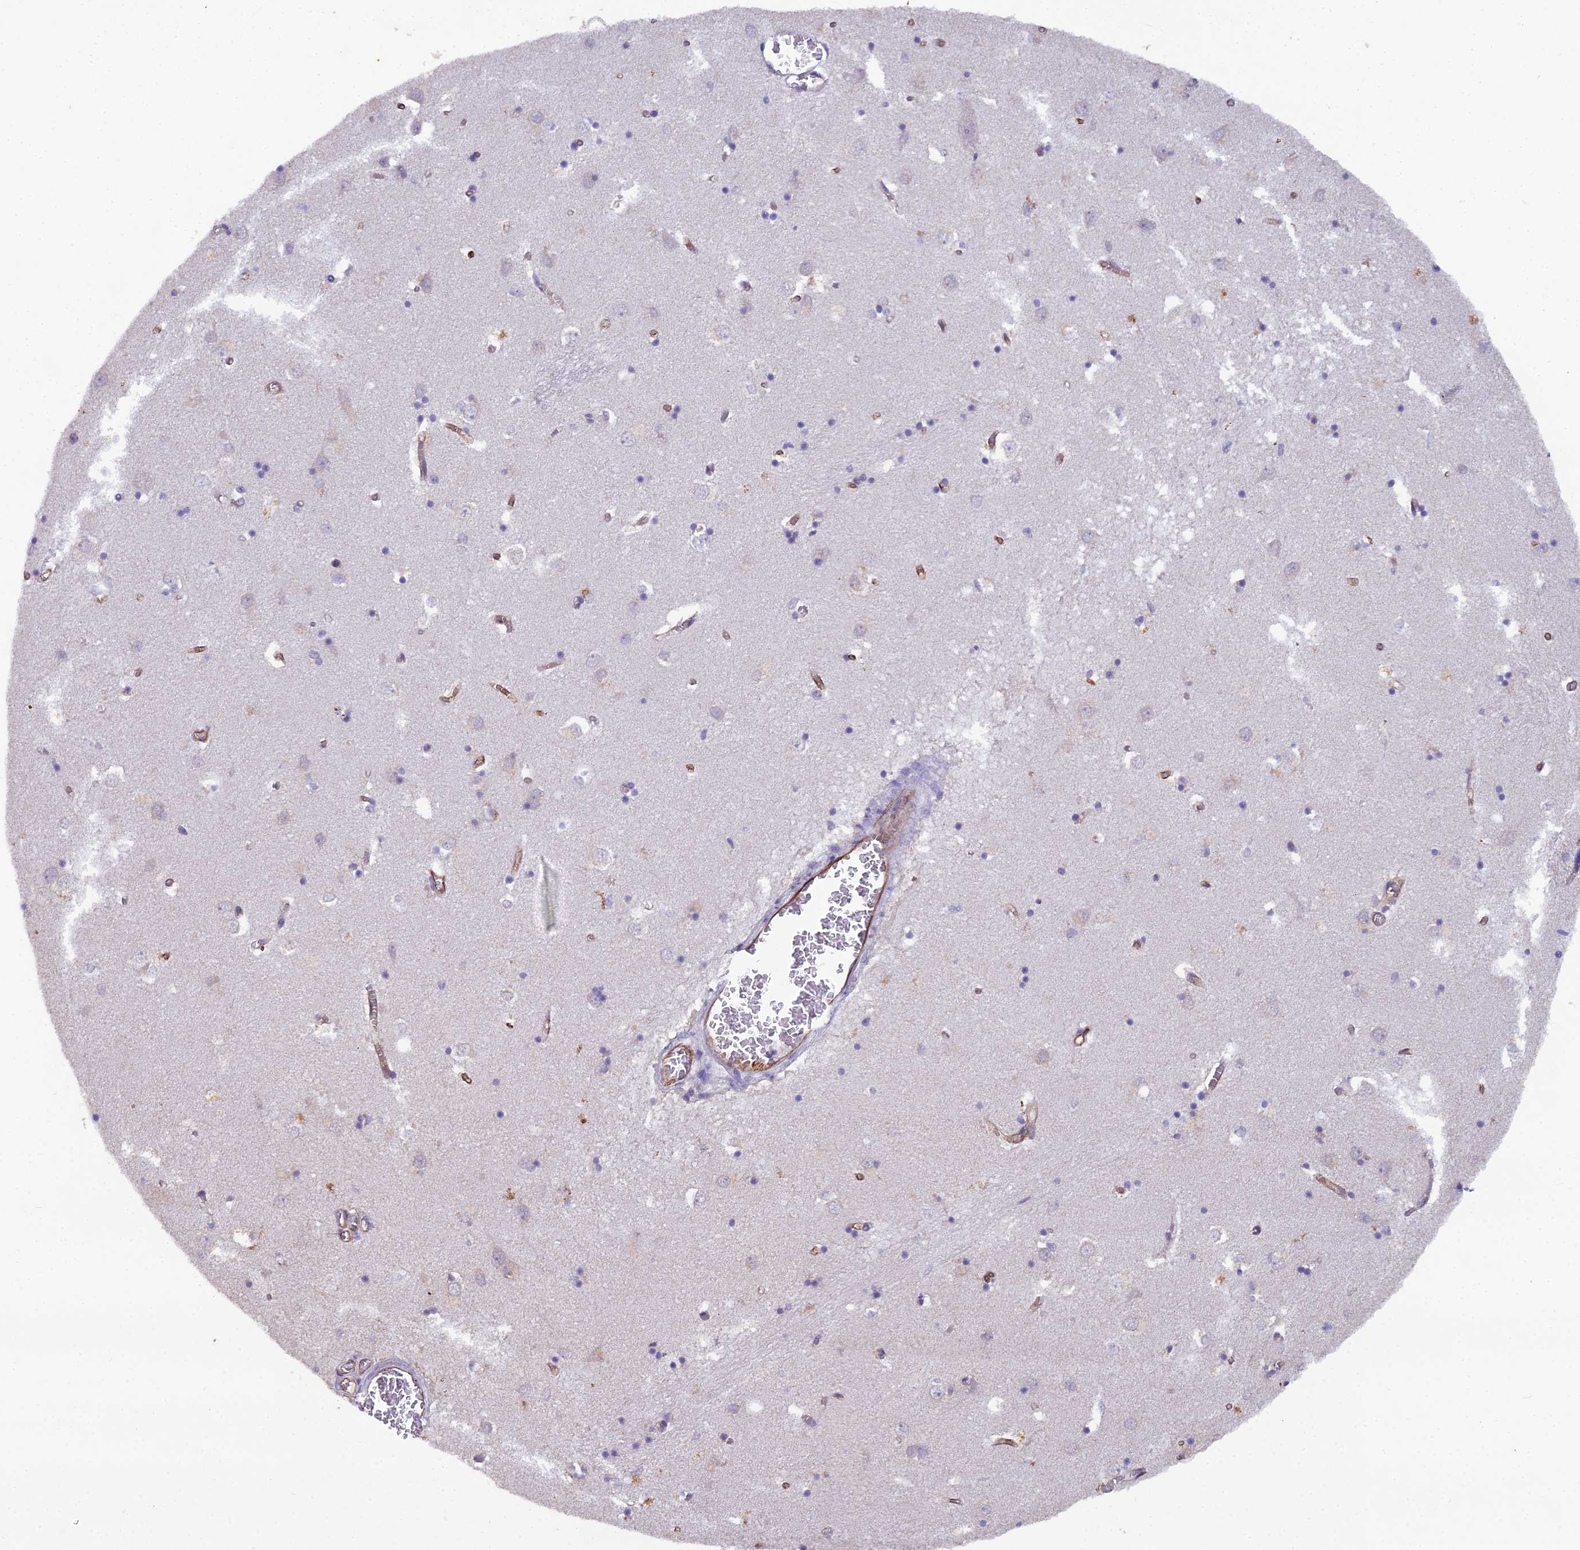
{"staining": {"intensity": "negative", "quantity": "none", "location": "none"}, "tissue": "caudate", "cell_type": "Glial cells", "image_type": "normal", "snomed": [{"axis": "morphology", "description": "Normal tissue, NOS"}, {"axis": "topography", "description": "Lateral ventricle wall"}], "caption": "Human caudate stained for a protein using immunohistochemistry exhibits no positivity in glial cells.", "gene": "CFAP47", "patient": {"sex": "male", "age": 70}}